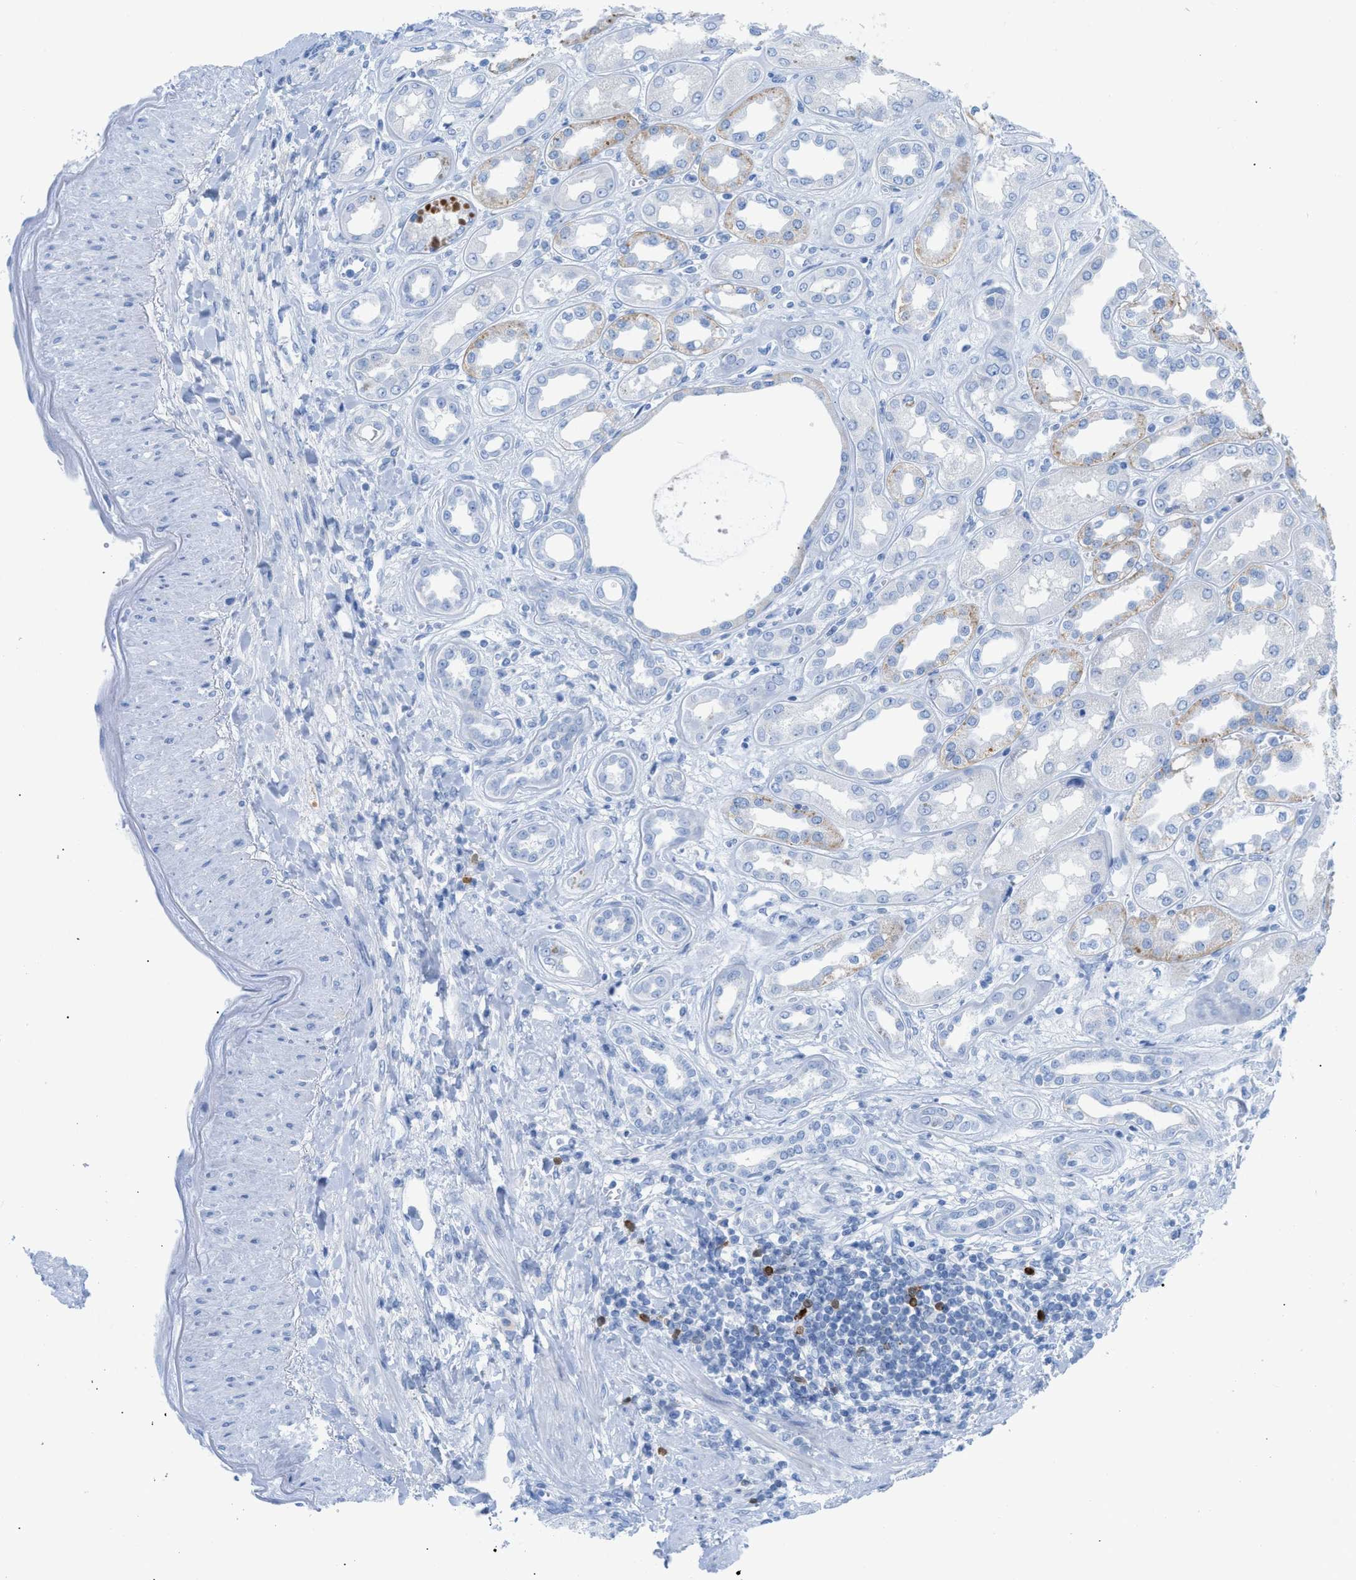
{"staining": {"intensity": "negative", "quantity": "none", "location": "none"}, "tissue": "kidney", "cell_type": "Cells in glomeruli", "image_type": "normal", "snomed": [{"axis": "morphology", "description": "Normal tissue, NOS"}, {"axis": "topography", "description": "Kidney"}], "caption": "High power microscopy micrograph of an immunohistochemistry photomicrograph of normal kidney, revealing no significant positivity in cells in glomeruli. (DAB (3,3'-diaminobenzidine) IHC visualized using brightfield microscopy, high magnification).", "gene": "TCL1A", "patient": {"sex": "male", "age": 59}}